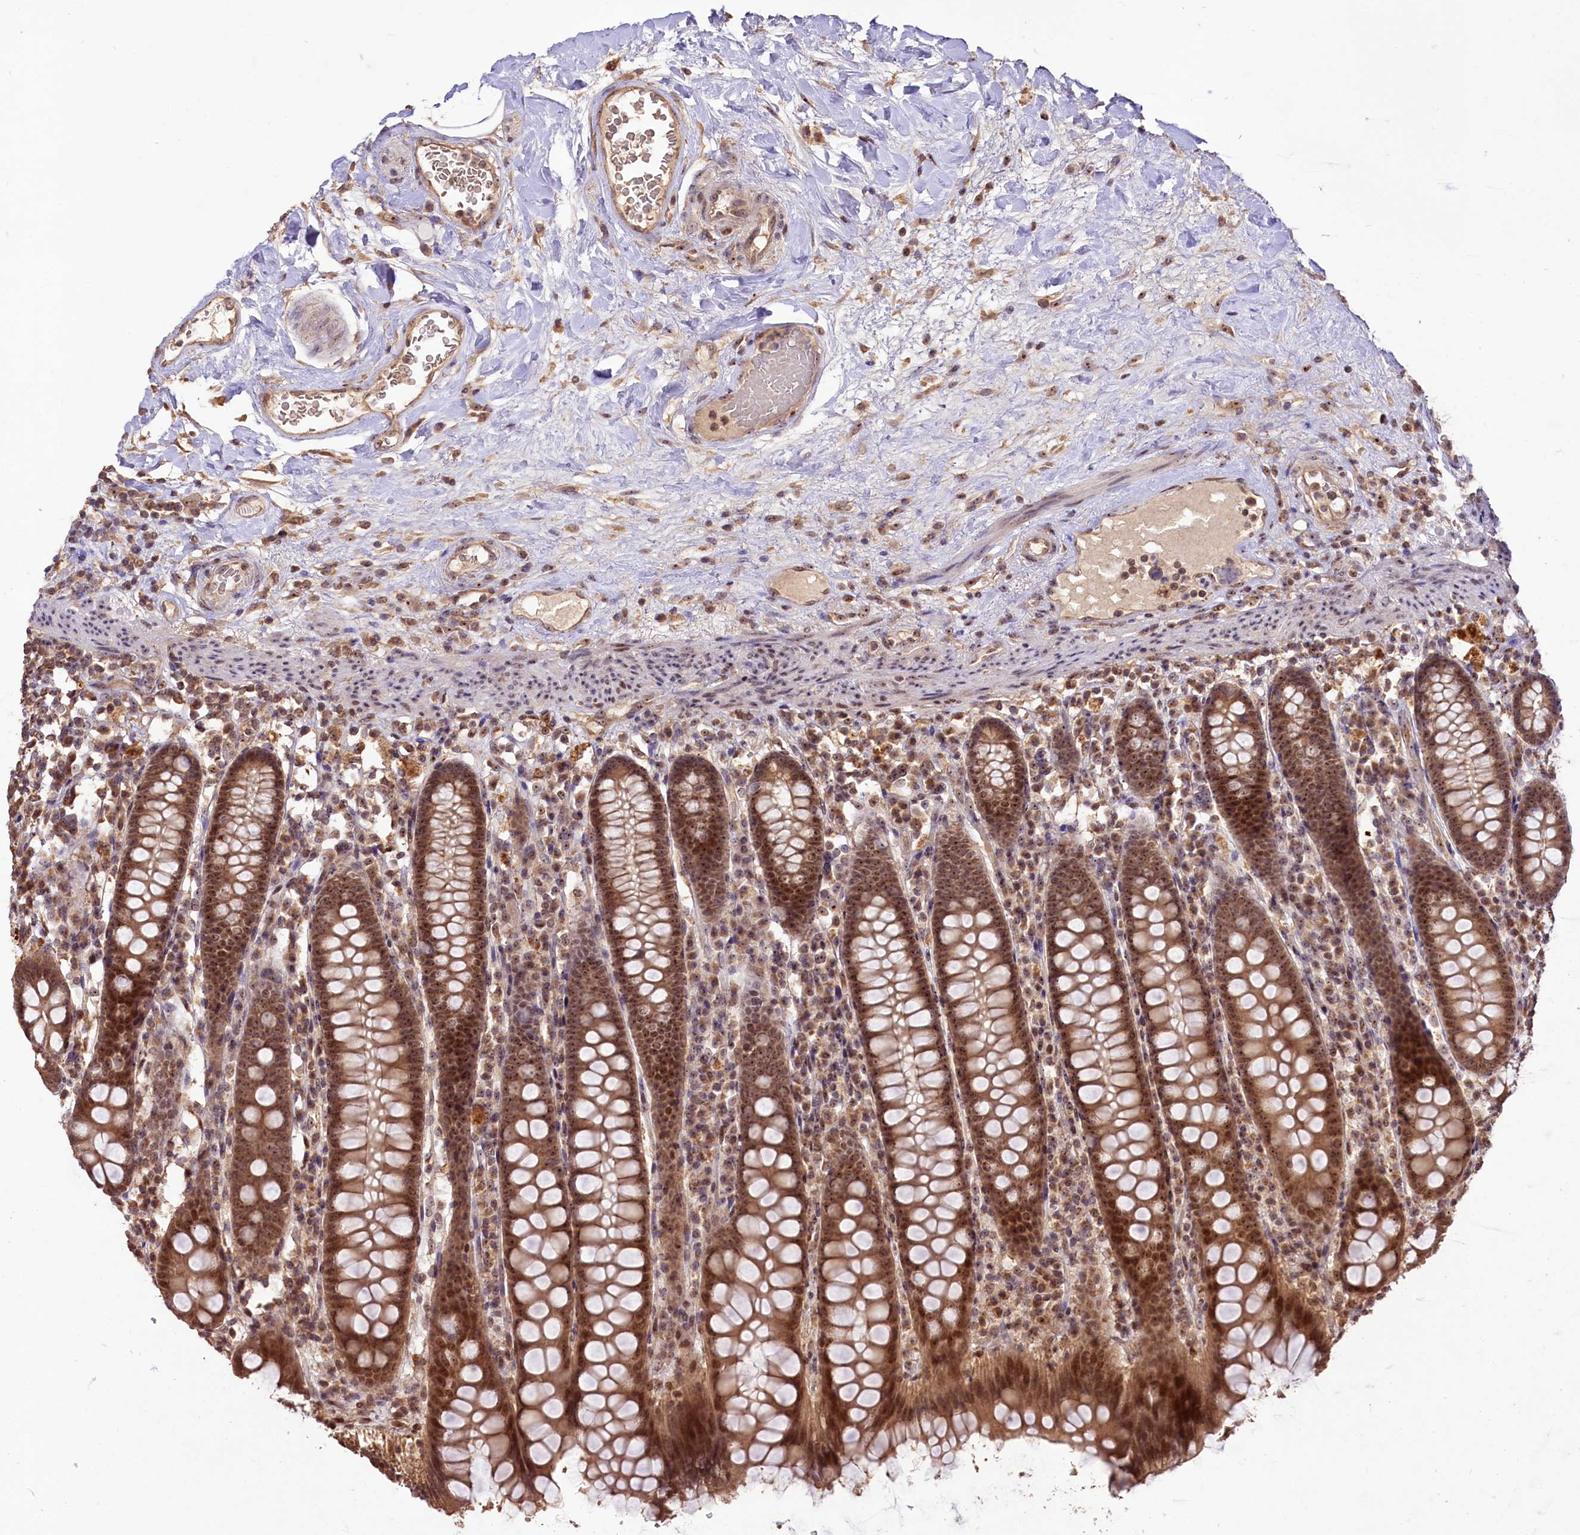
{"staining": {"intensity": "moderate", "quantity": ">75%", "location": "cytoplasmic/membranous,nuclear"}, "tissue": "colon", "cell_type": "Endothelial cells", "image_type": "normal", "snomed": [{"axis": "morphology", "description": "Normal tissue, NOS"}, {"axis": "topography", "description": "Colon"}], "caption": "Immunohistochemistry histopathology image of normal colon stained for a protein (brown), which reveals medium levels of moderate cytoplasmic/membranous,nuclear expression in approximately >75% of endothelial cells.", "gene": "RRP8", "patient": {"sex": "female", "age": 79}}